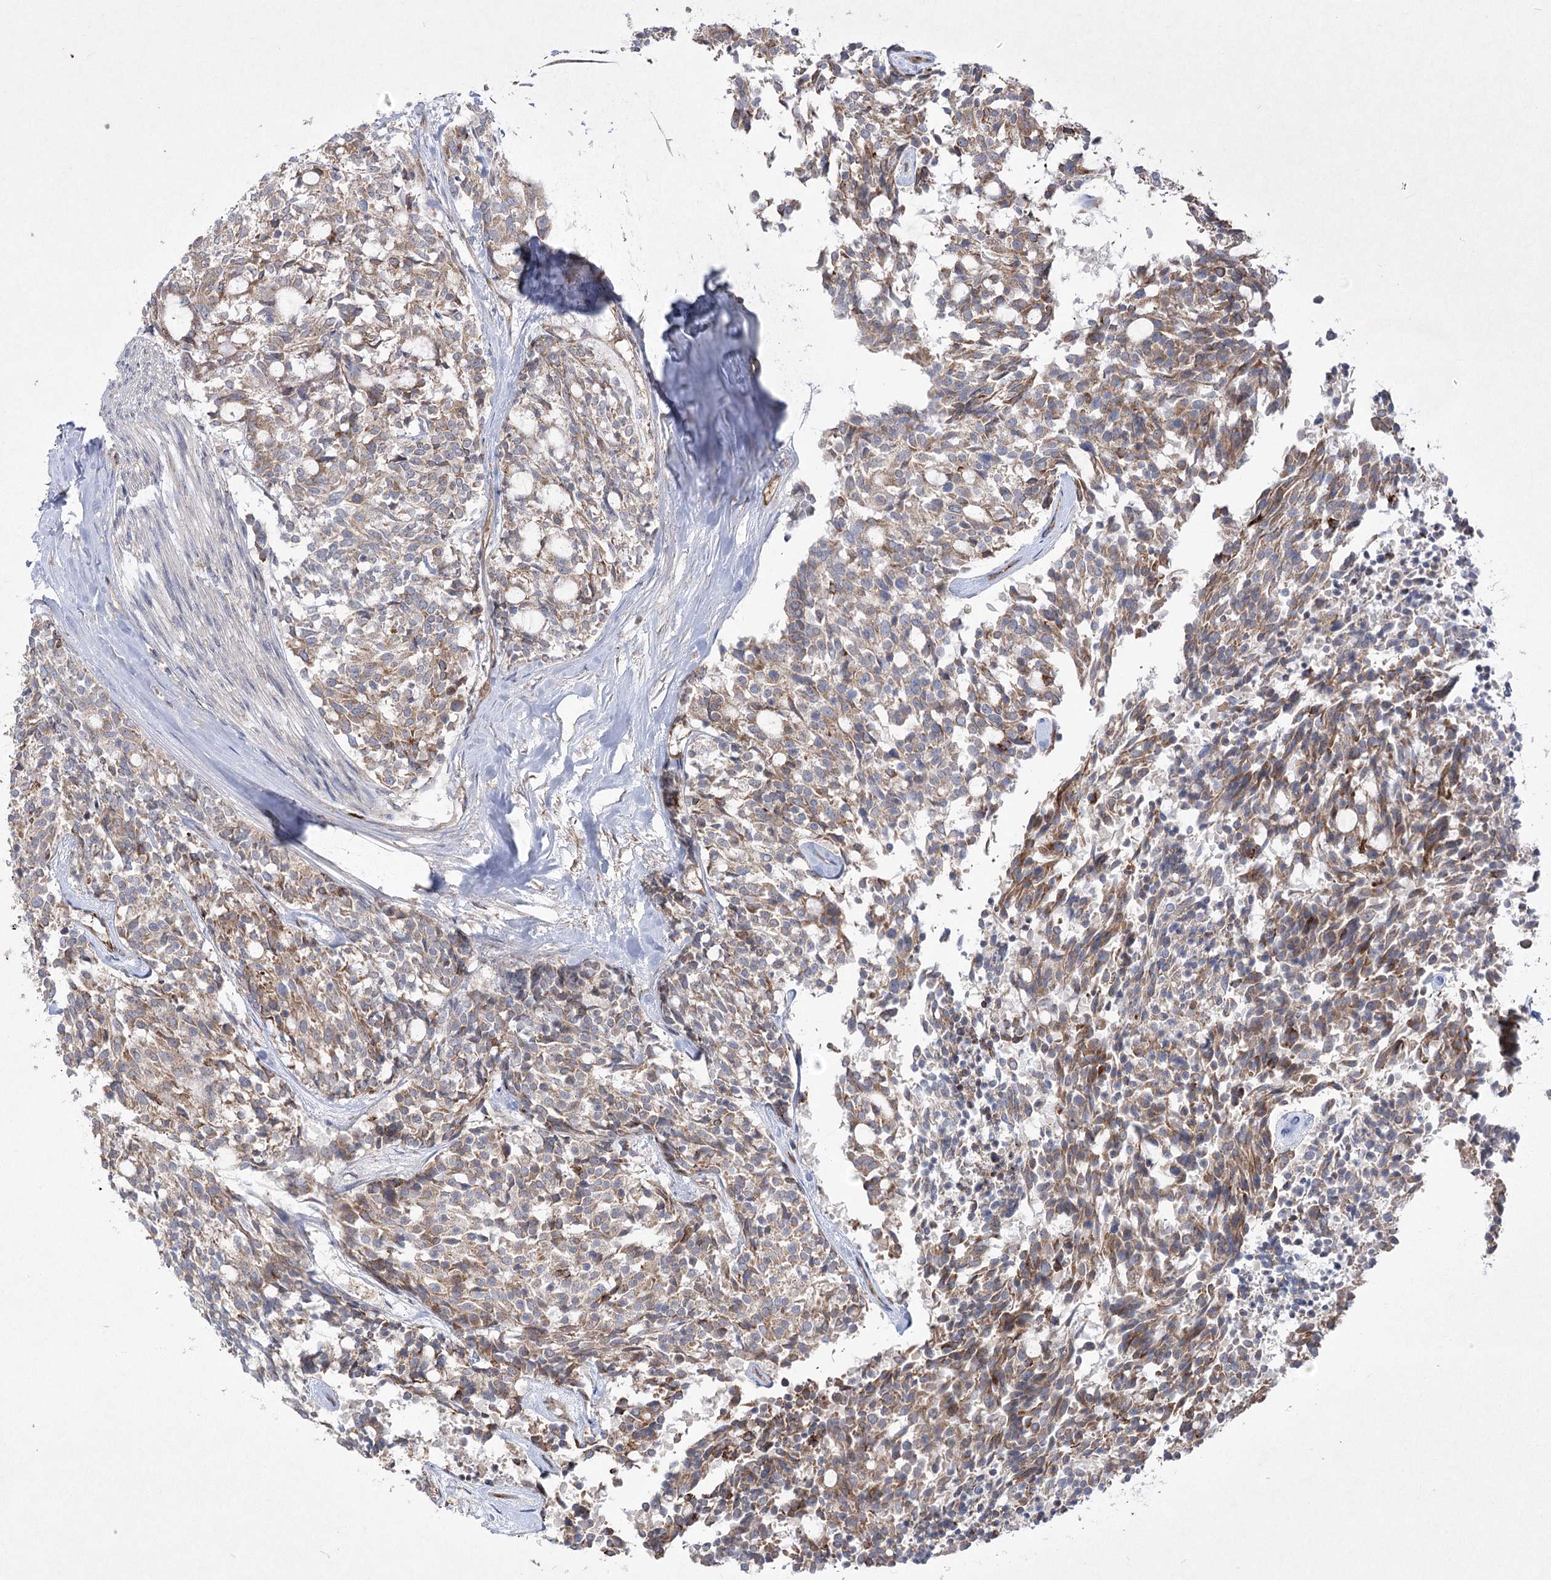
{"staining": {"intensity": "moderate", "quantity": "25%-75%", "location": "cytoplasmic/membranous"}, "tissue": "carcinoid", "cell_type": "Tumor cells", "image_type": "cancer", "snomed": [{"axis": "morphology", "description": "Carcinoid, malignant, NOS"}, {"axis": "topography", "description": "Pancreas"}], "caption": "Immunohistochemistry photomicrograph of neoplastic tissue: carcinoid stained using immunohistochemistry (IHC) displays medium levels of moderate protein expression localized specifically in the cytoplasmic/membranous of tumor cells, appearing as a cytoplasmic/membranous brown color.", "gene": "PLEKHA5", "patient": {"sex": "female", "age": 54}}